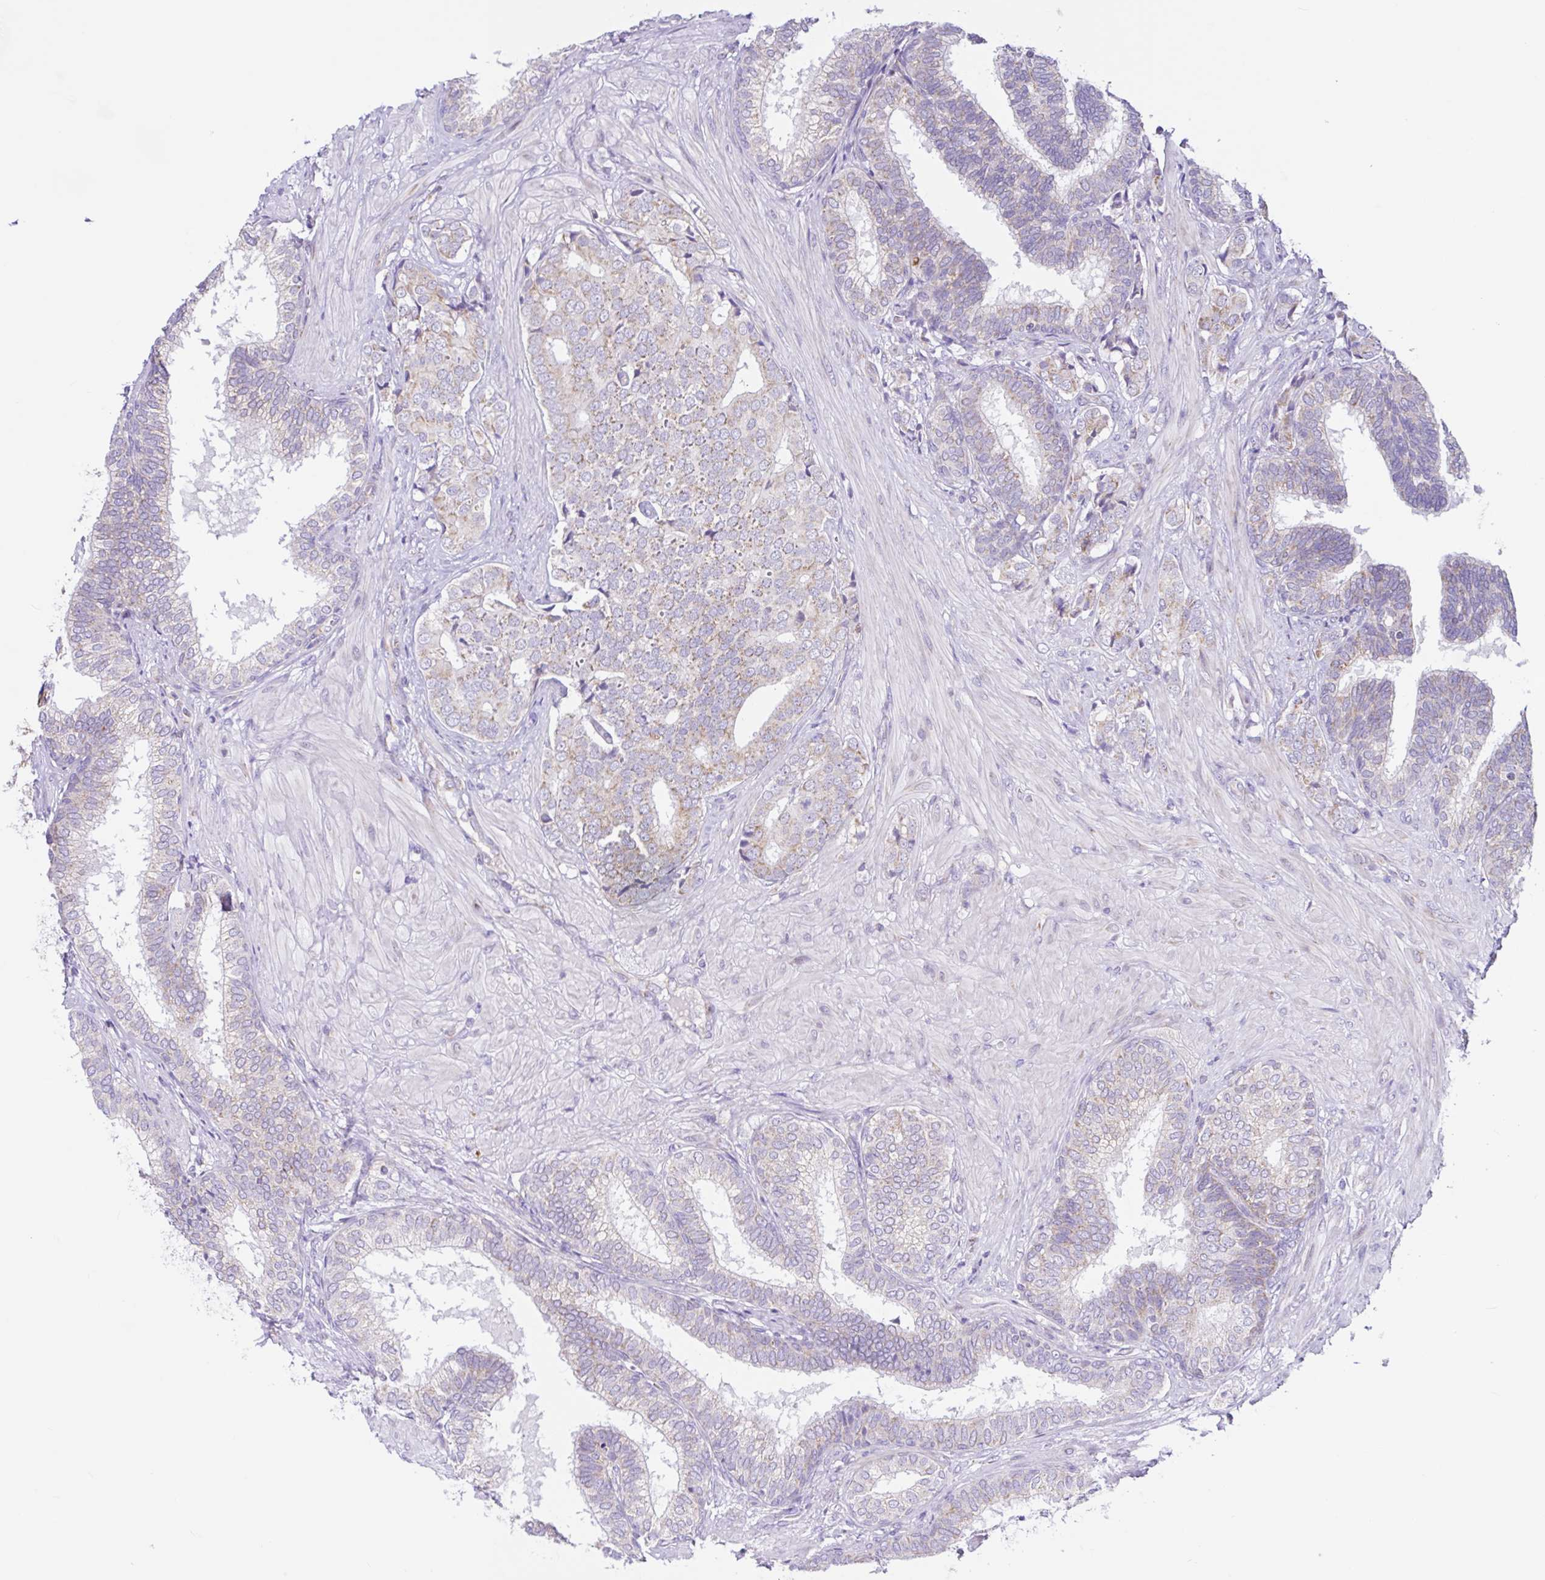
{"staining": {"intensity": "moderate", "quantity": "25%-75%", "location": "cytoplasmic/membranous"}, "tissue": "prostate cancer", "cell_type": "Tumor cells", "image_type": "cancer", "snomed": [{"axis": "morphology", "description": "Adenocarcinoma, High grade"}, {"axis": "topography", "description": "Prostate"}], "caption": "Immunohistochemical staining of prostate cancer exhibits medium levels of moderate cytoplasmic/membranous expression in about 25%-75% of tumor cells.", "gene": "NDUFS2", "patient": {"sex": "male", "age": 62}}